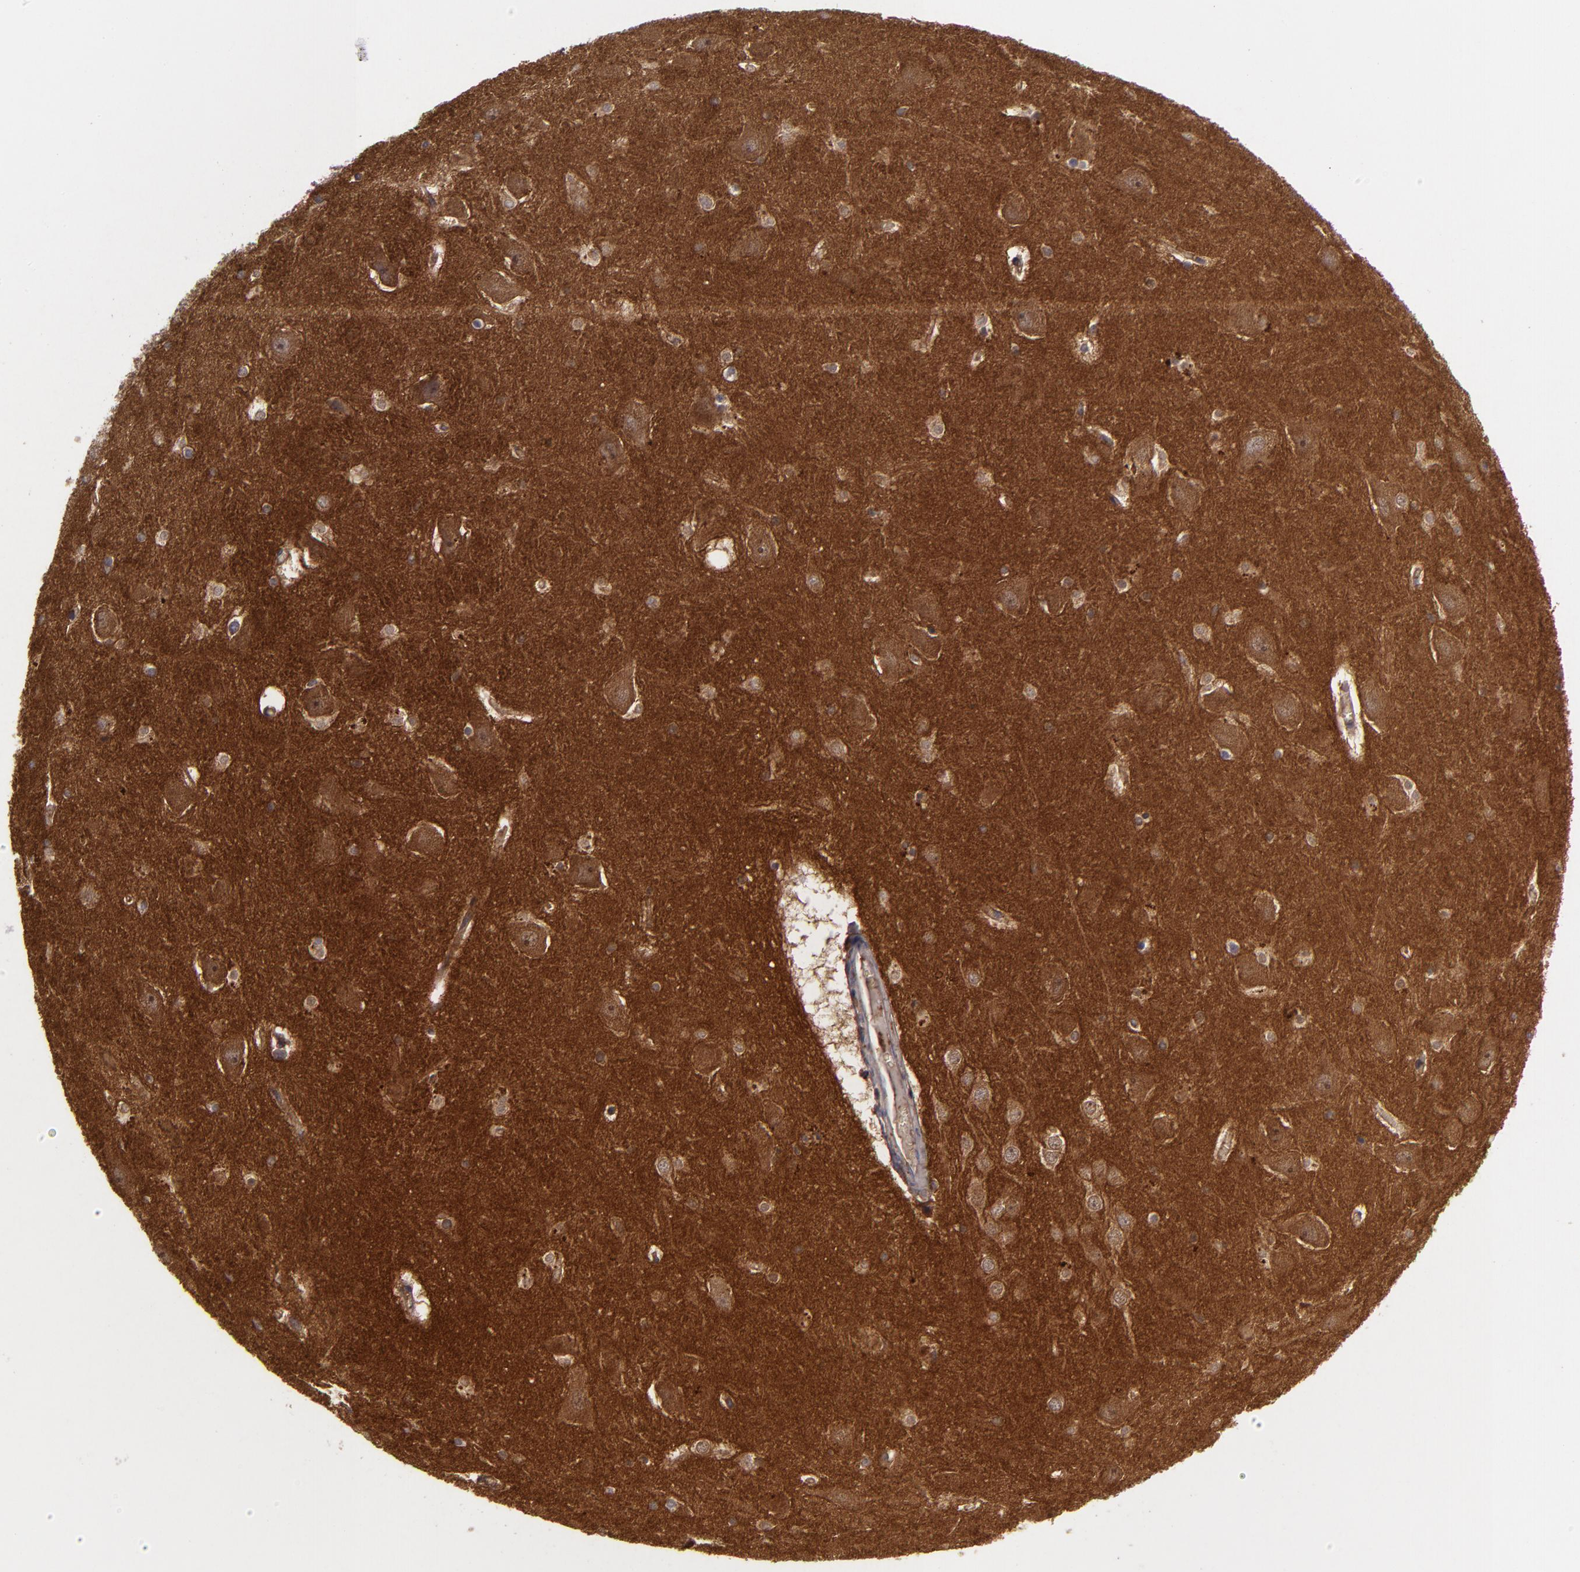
{"staining": {"intensity": "strong", "quantity": ">75%", "location": "cytoplasmic/membranous"}, "tissue": "hippocampus", "cell_type": "Glial cells", "image_type": "normal", "snomed": [{"axis": "morphology", "description": "Normal tissue, NOS"}, {"axis": "topography", "description": "Hippocampus"}], "caption": "Protein expression analysis of normal hippocampus exhibits strong cytoplasmic/membranous expression in about >75% of glial cells.", "gene": "HRAS", "patient": {"sex": "male", "age": 45}}